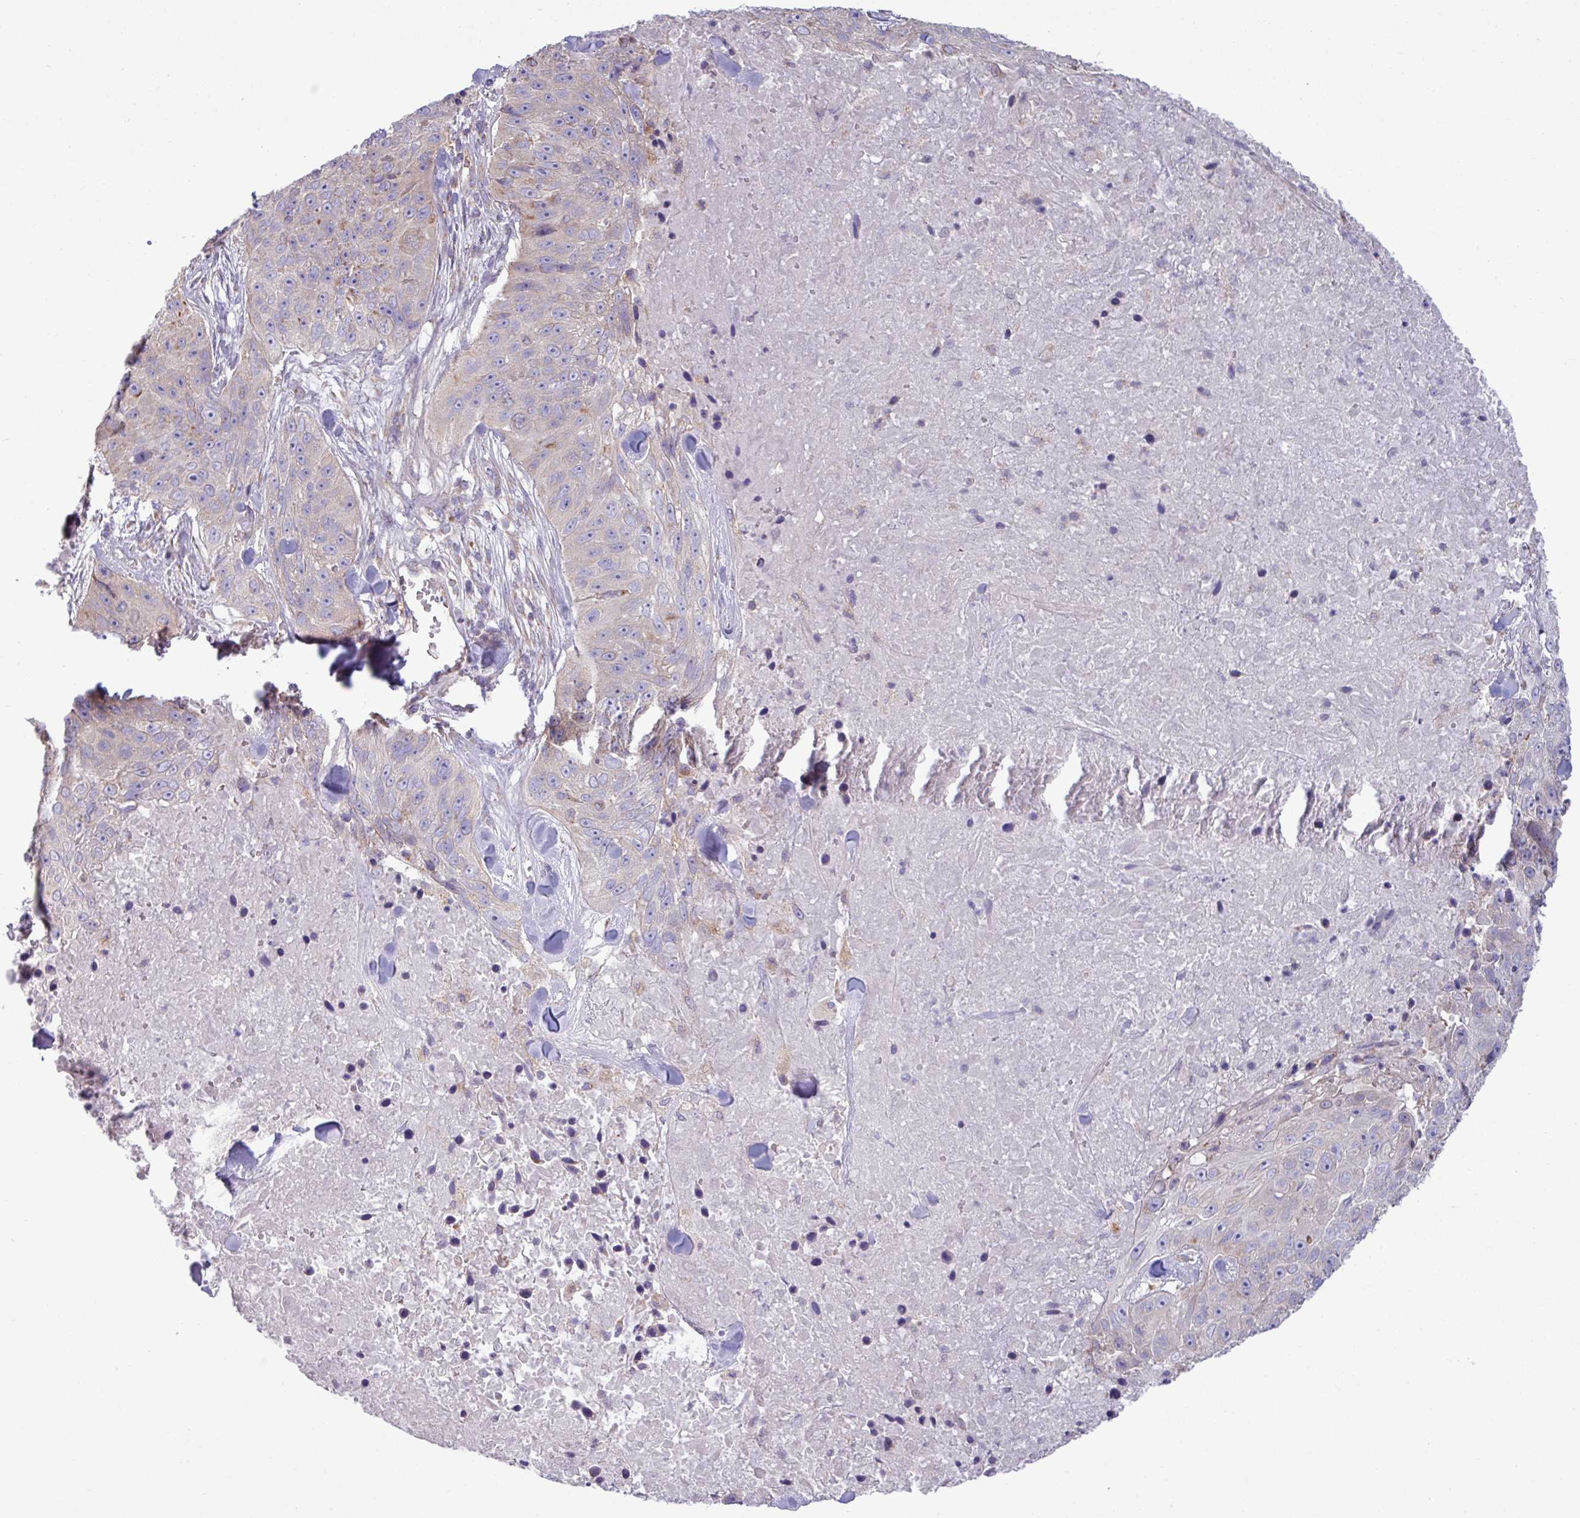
{"staining": {"intensity": "negative", "quantity": "none", "location": "none"}, "tissue": "skin cancer", "cell_type": "Tumor cells", "image_type": "cancer", "snomed": [{"axis": "morphology", "description": "Squamous cell carcinoma, NOS"}, {"axis": "topography", "description": "Skin"}], "caption": "IHC of squamous cell carcinoma (skin) demonstrates no staining in tumor cells.", "gene": "PPM1J", "patient": {"sex": "female", "age": 87}}